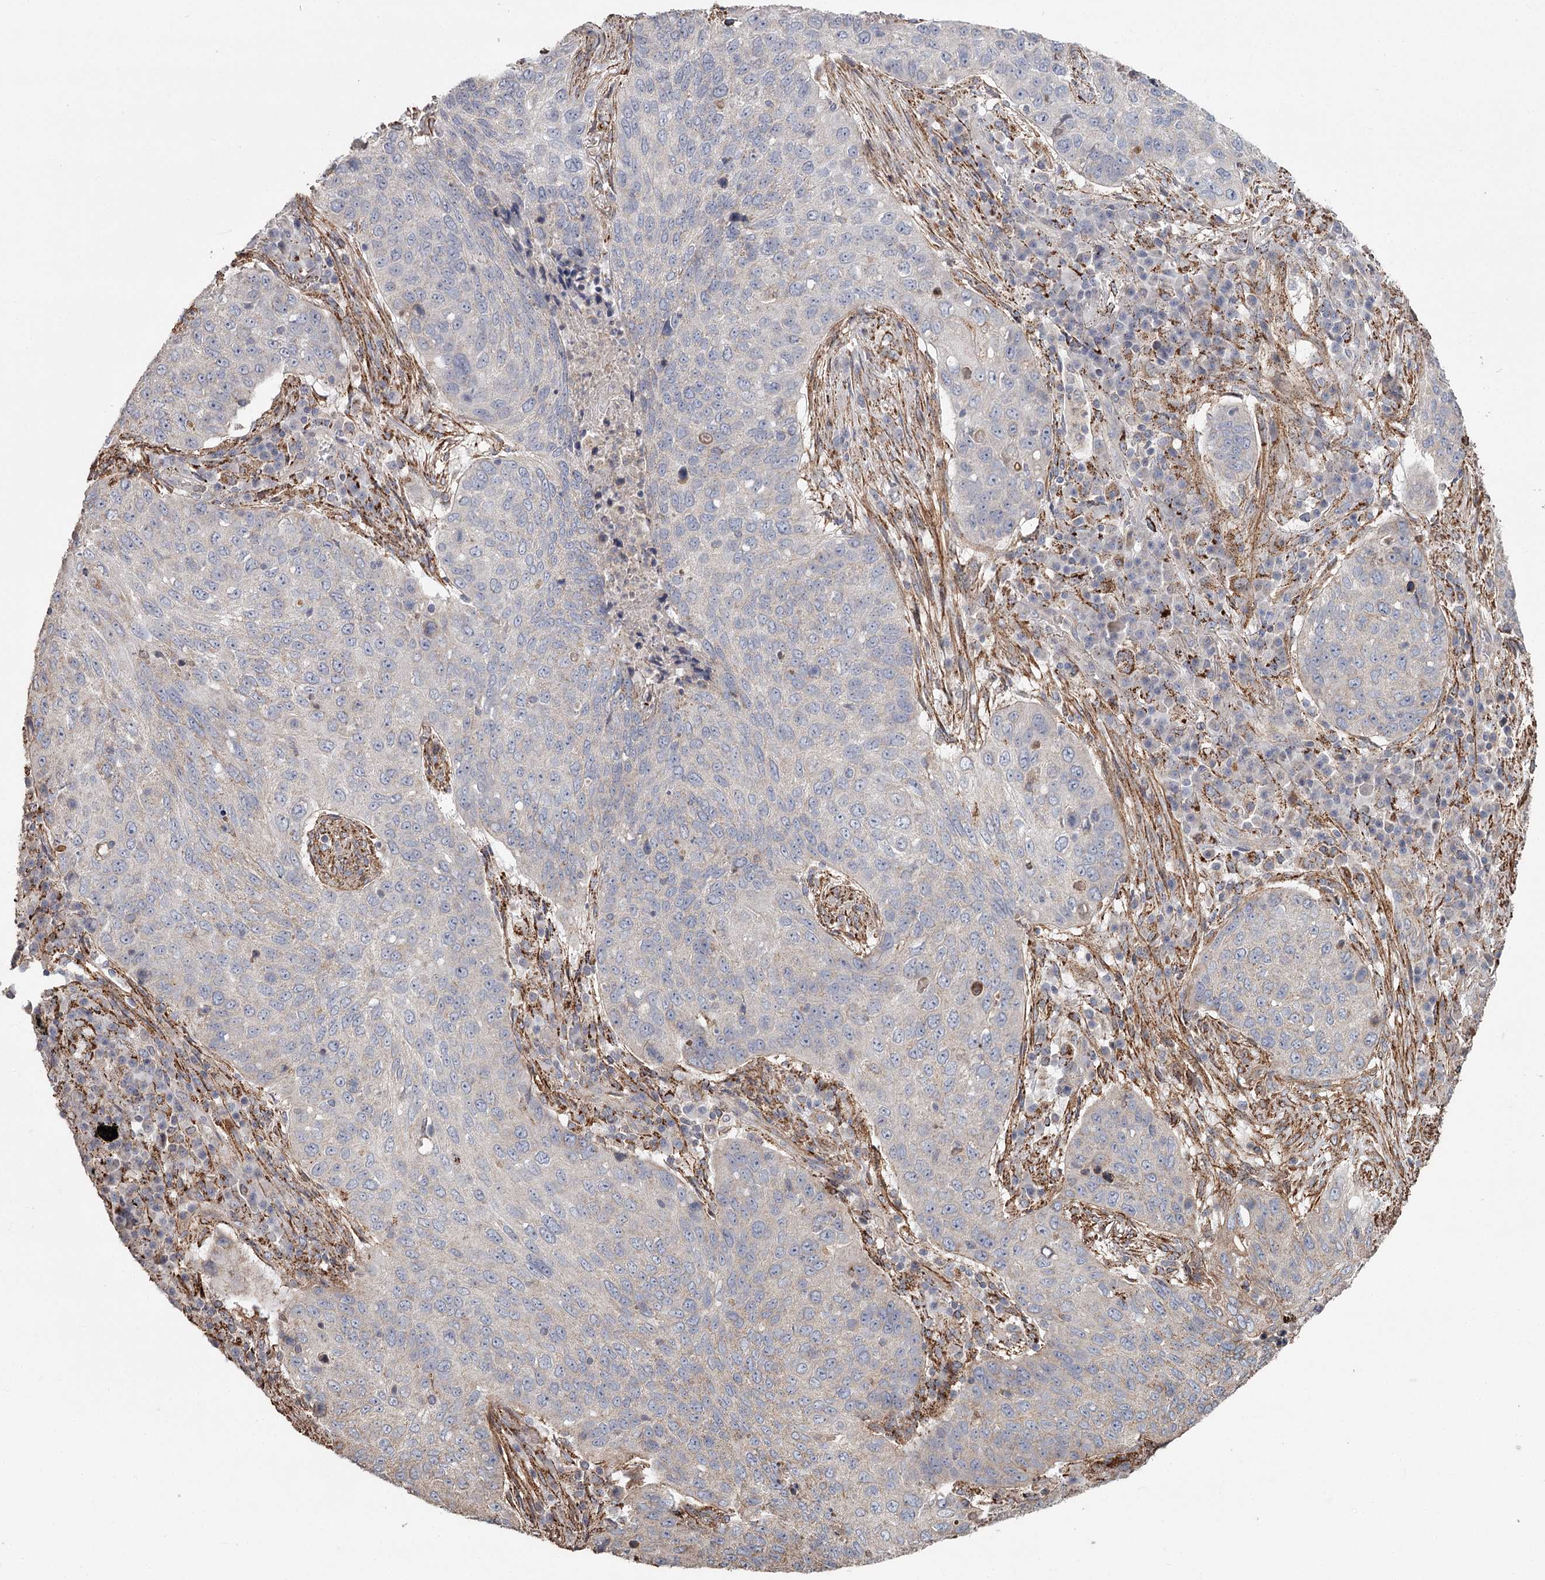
{"staining": {"intensity": "negative", "quantity": "none", "location": "none"}, "tissue": "lung cancer", "cell_type": "Tumor cells", "image_type": "cancer", "snomed": [{"axis": "morphology", "description": "Squamous cell carcinoma, NOS"}, {"axis": "topography", "description": "Lung"}], "caption": "The photomicrograph exhibits no staining of tumor cells in lung cancer.", "gene": "DHRS9", "patient": {"sex": "female", "age": 63}}